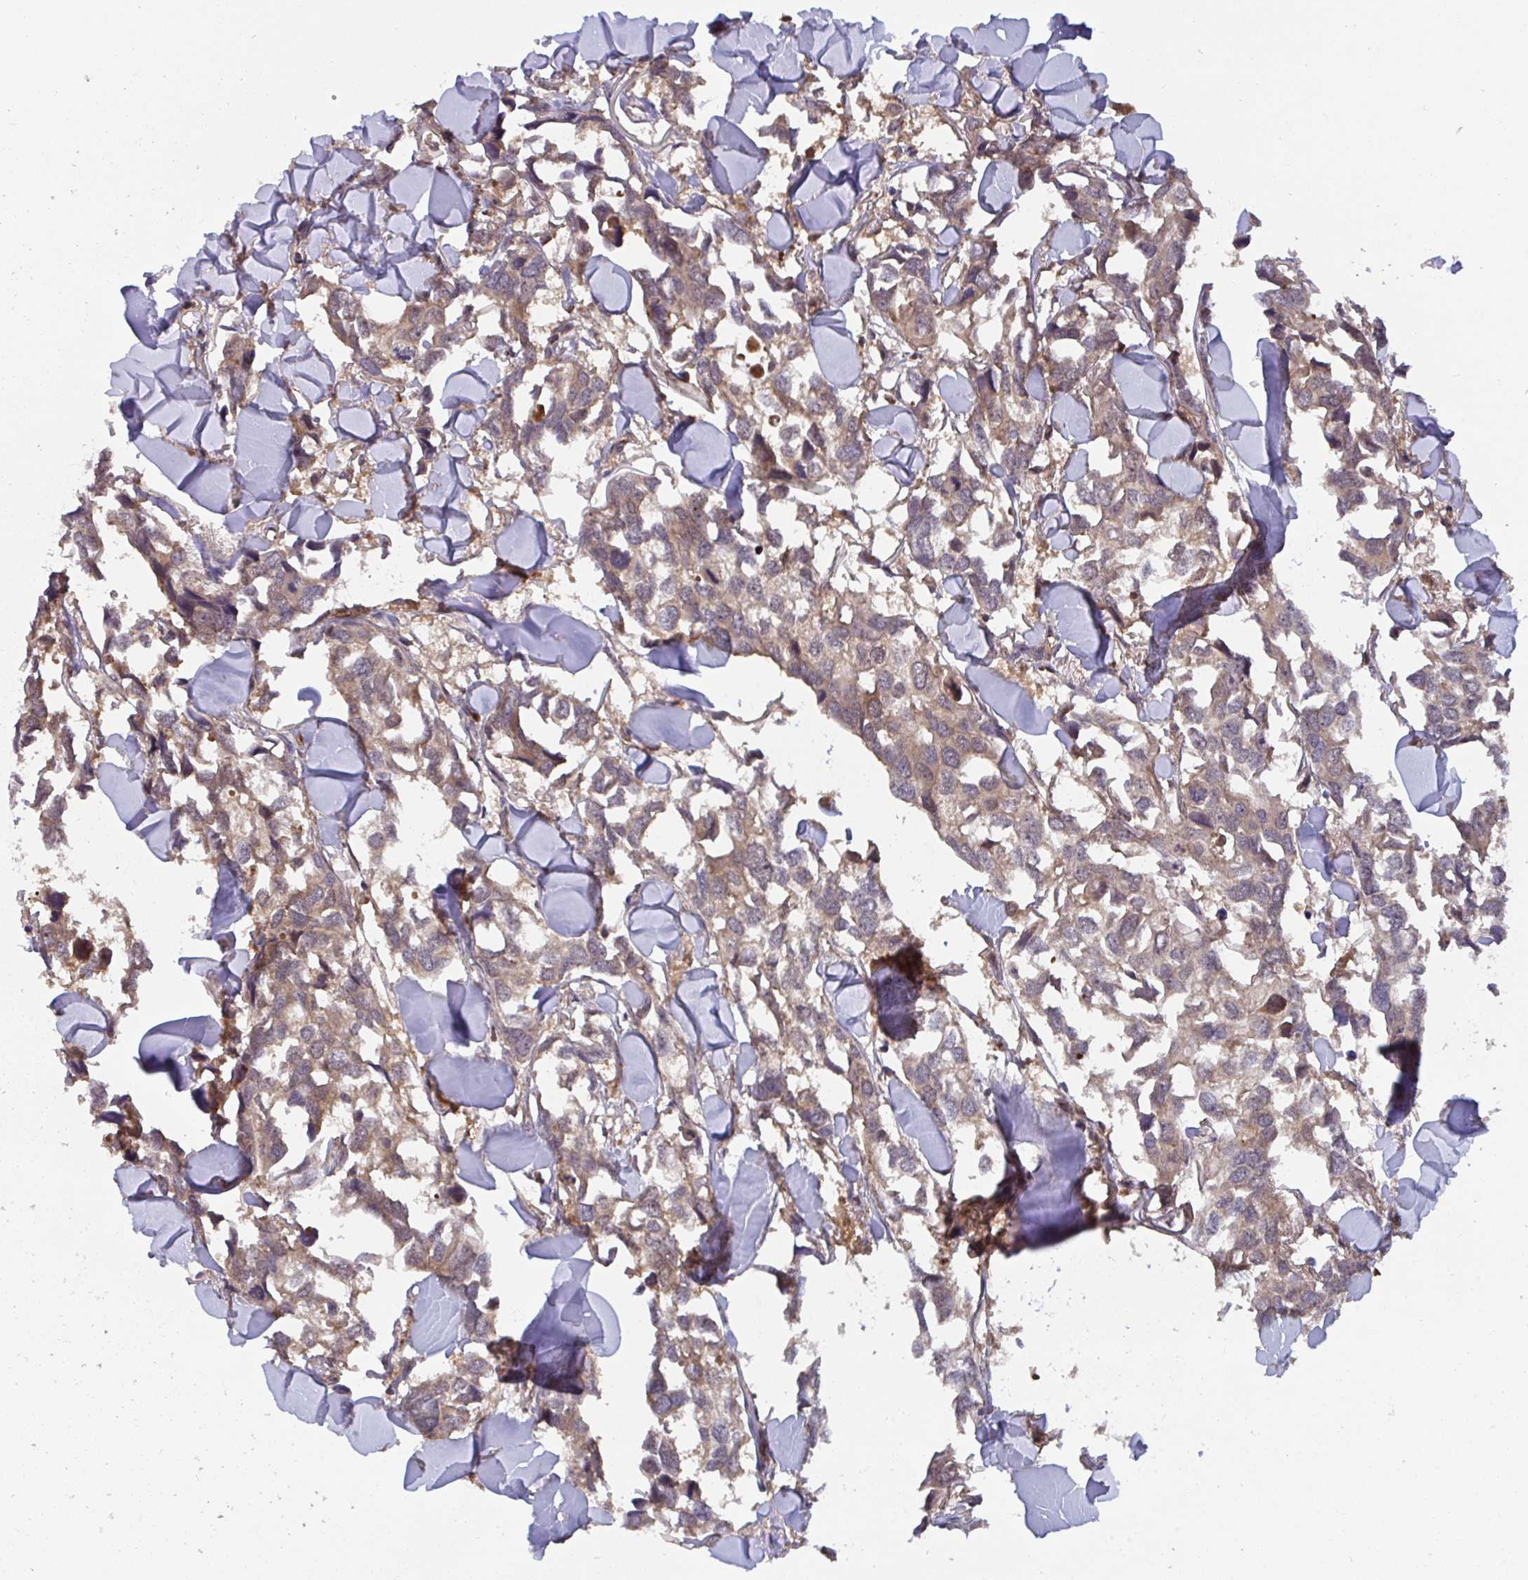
{"staining": {"intensity": "weak", "quantity": ">75%", "location": "cytoplasmic/membranous,nuclear"}, "tissue": "breast cancer", "cell_type": "Tumor cells", "image_type": "cancer", "snomed": [{"axis": "morphology", "description": "Duct carcinoma"}, {"axis": "topography", "description": "Breast"}], "caption": "This histopathology image reveals immunohistochemistry (IHC) staining of breast invasive ductal carcinoma, with low weak cytoplasmic/membranous and nuclear positivity in about >75% of tumor cells.", "gene": "TIGAR", "patient": {"sex": "female", "age": 83}}